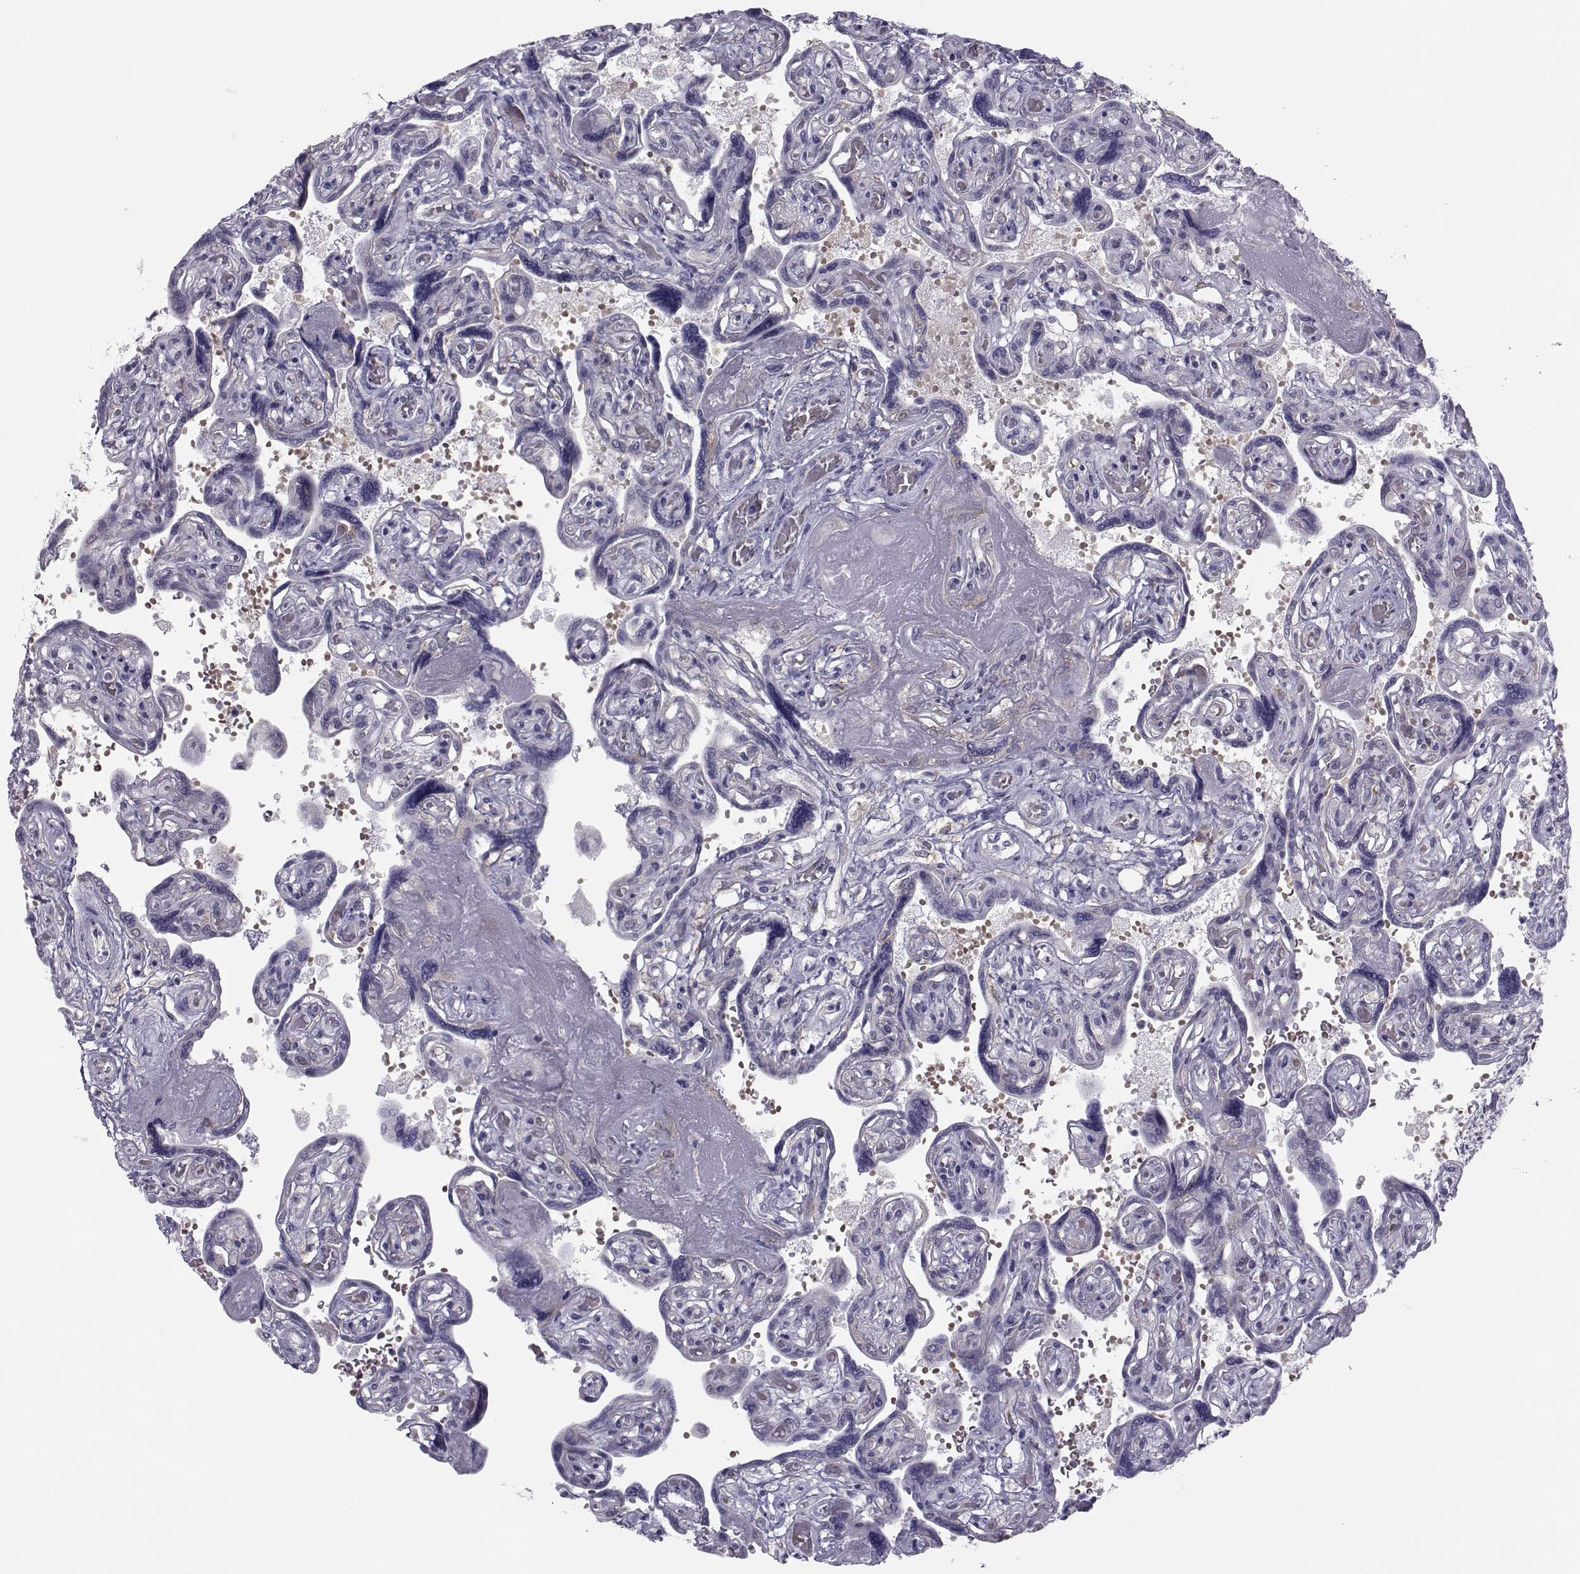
{"staining": {"intensity": "negative", "quantity": "none", "location": "none"}, "tissue": "placenta", "cell_type": "Trophoblastic cells", "image_type": "normal", "snomed": [{"axis": "morphology", "description": "Normal tissue, NOS"}, {"axis": "topography", "description": "Placenta"}], "caption": "A high-resolution photomicrograph shows IHC staining of benign placenta, which displays no significant staining in trophoblastic cells.", "gene": "GARIN3", "patient": {"sex": "female", "age": 32}}